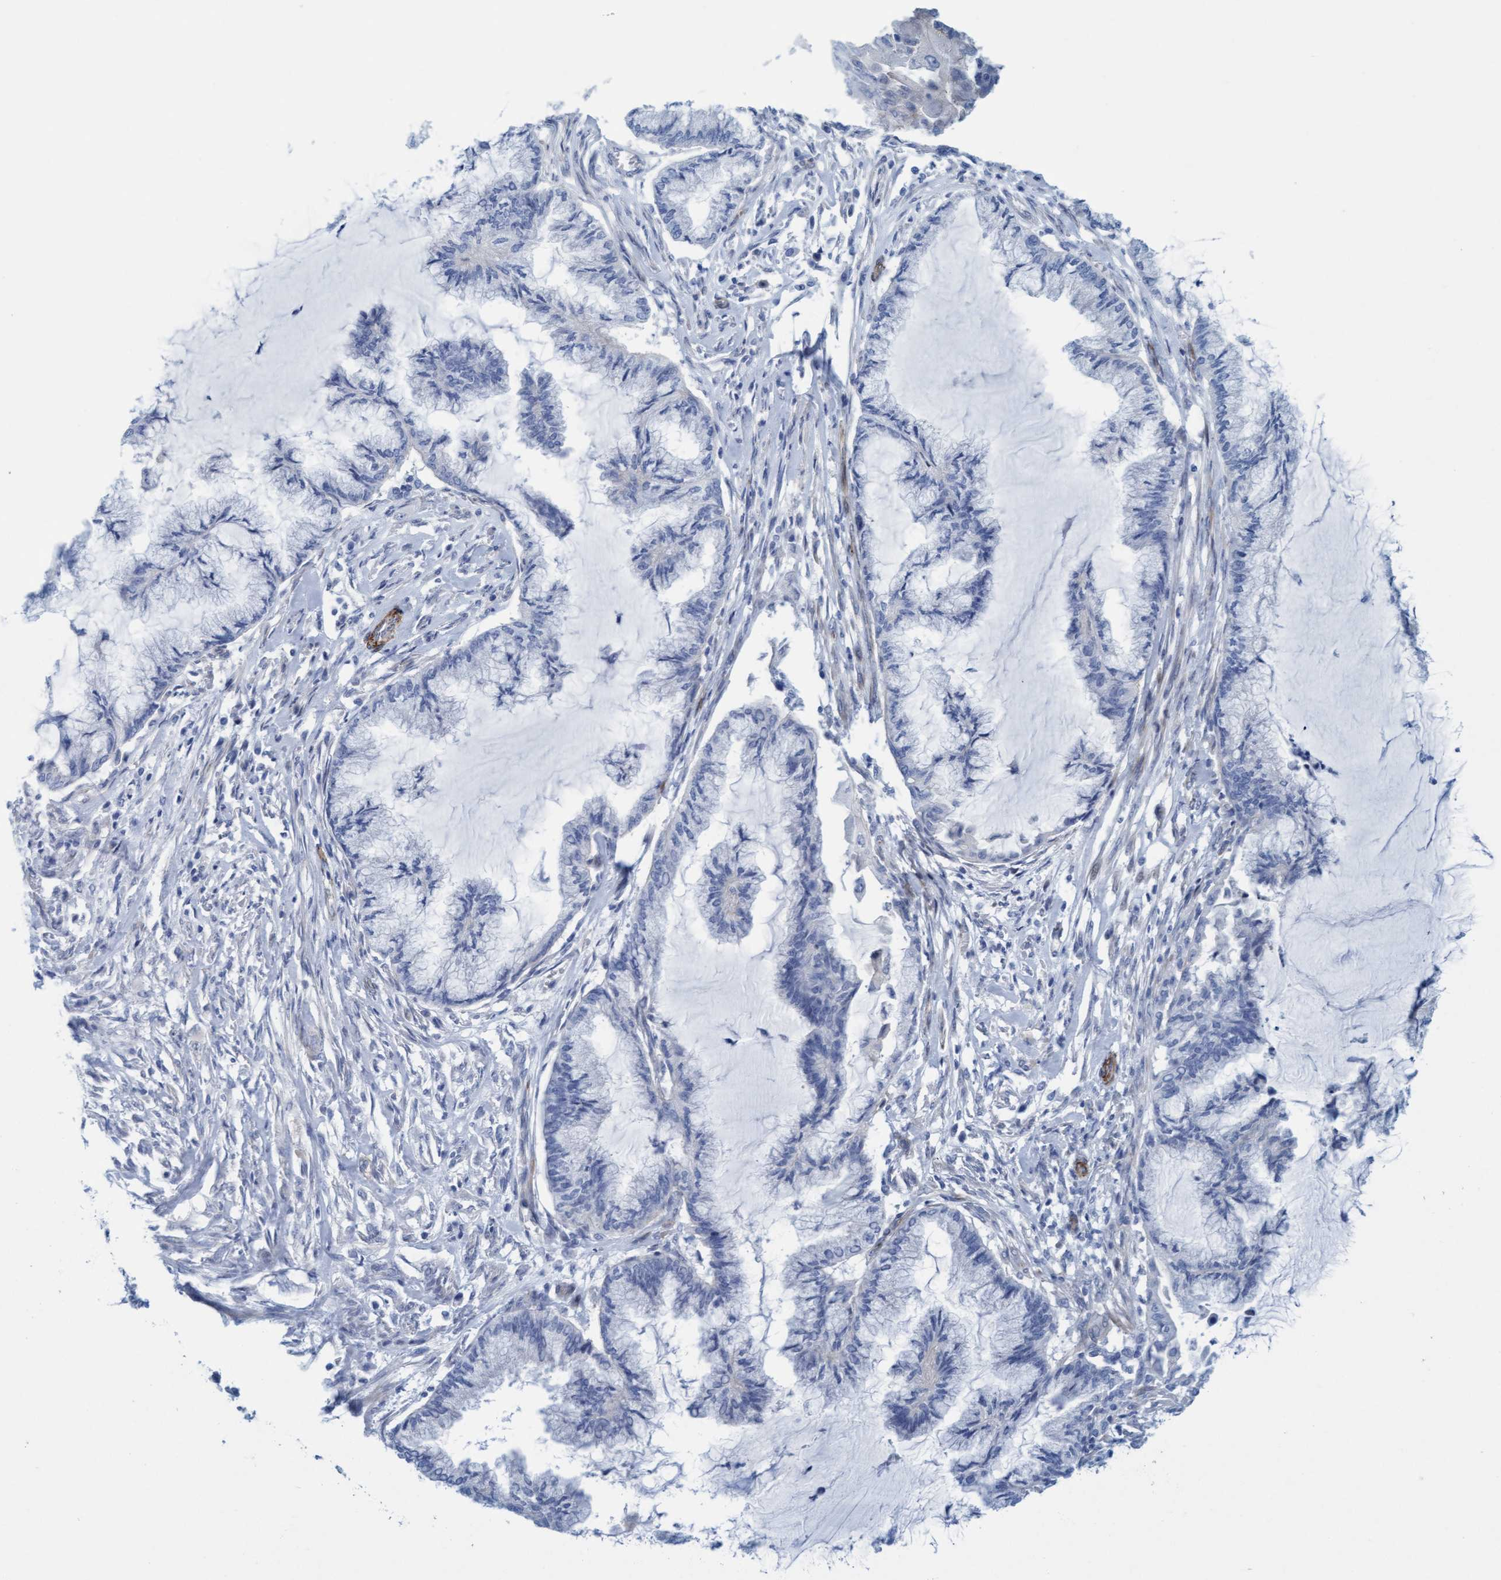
{"staining": {"intensity": "negative", "quantity": "none", "location": "none"}, "tissue": "endometrial cancer", "cell_type": "Tumor cells", "image_type": "cancer", "snomed": [{"axis": "morphology", "description": "Adenocarcinoma, NOS"}, {"axis": "topography", "description": "Endometrium"}], "caption": "Human endometrial cancer stained for a protein using immunohistochemistry reveals no staining in tumor cells.", "gene": "MTFR1", "patient": {"sex": "female", "age": 86}}